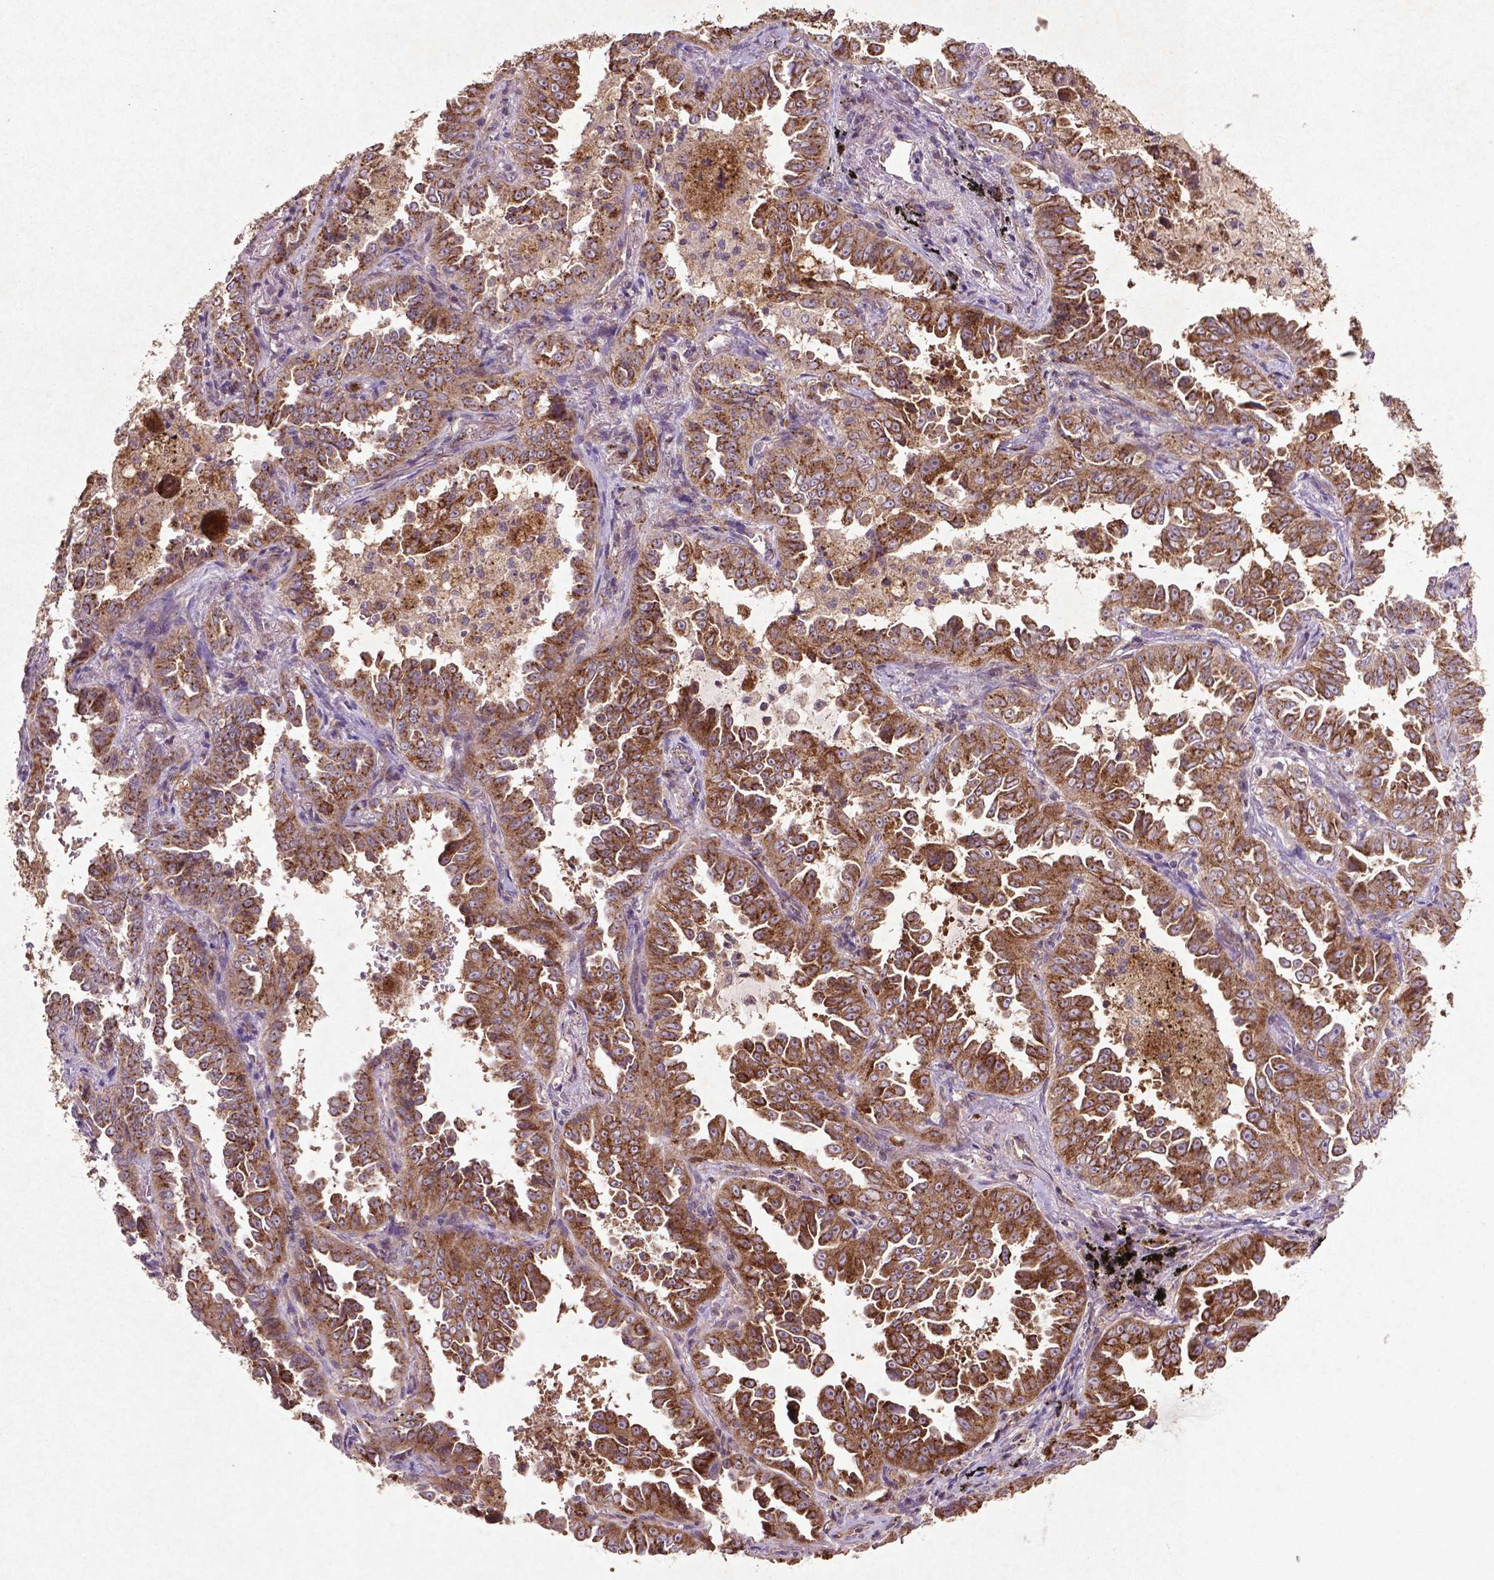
{"staining": {"intensity": "moderate", "quantity": ">75%", "location": "cytoplasmic/membranous"}, "tissue": "lung cancer", "cell_type": "Tumor cells", "image_type": "cancer", "snomed": [{"axis": "morphology", "description": "Adenocarcinoma, NOS"}, {"axis": "topography", "description": "Lung"}], "caption": "This histopathology image exhibits immunohistochemistry staining of lung cancer (adenocarcinoma), with medium moderate cytoplasmic/membranous expression in about >75% of tumor cells.", "gene": "MTOR", "patient": {"sex": "female", "age": 52}}